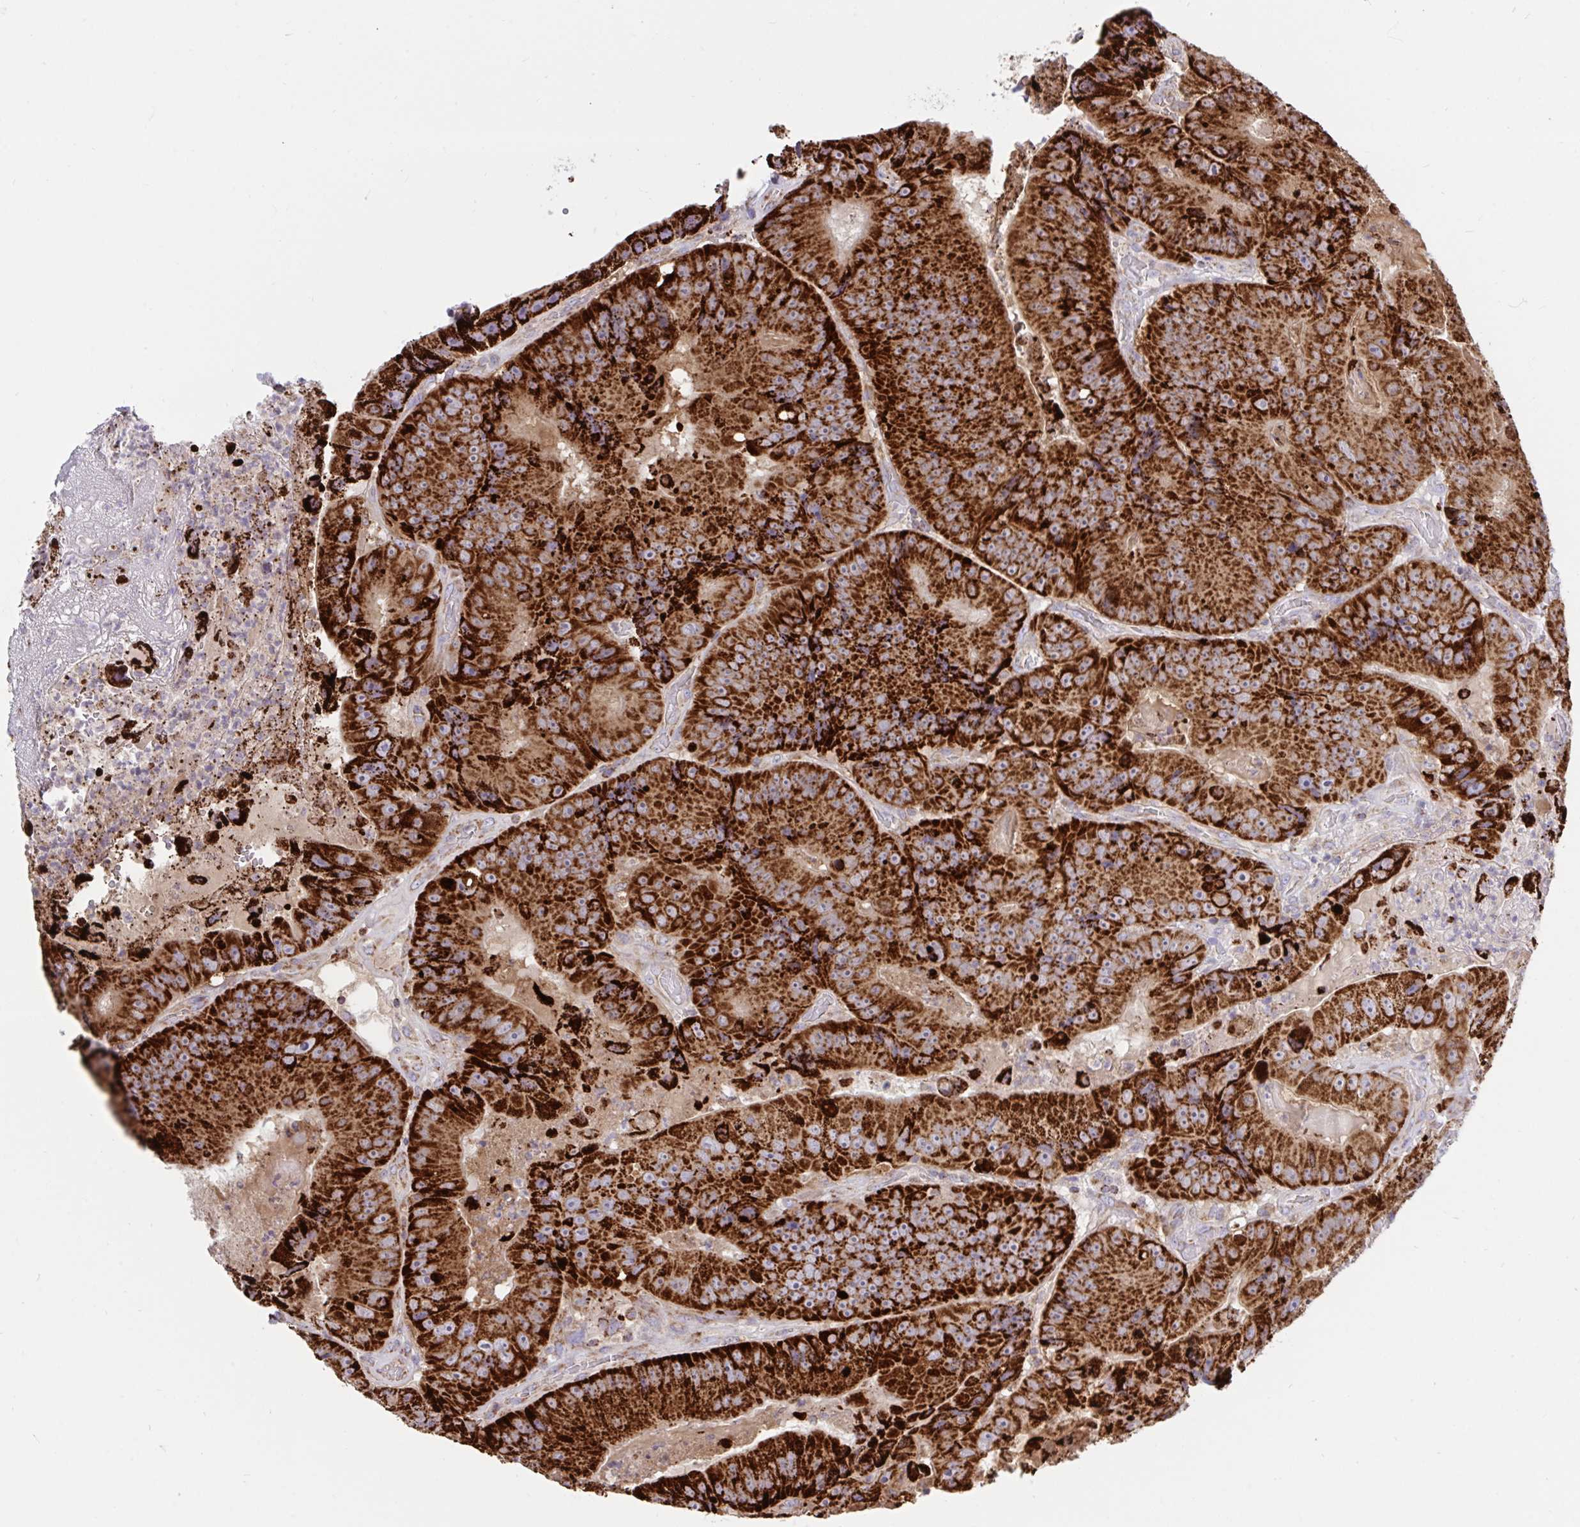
{"staining": {"intensity": "strong", "quantity": ">75%", "location": "cytoplasmic/membranous"}, "tissue": "colorectal cancer", "cell_type": "Tumor cells", "image_type": "cancer", "snomed": [{"axis": "morphology", "description": "Adenocarcinoma, NOS"}, {"axis": "topography", "description": "Colon"}], "caption": "Immunohistochemistry micrograph of neoplastic tissue: human colorectal adenocarcinoma stained using IHC reveals high levels of strong protein expression localized specifically in the cytoplasmic/membranous of tumor cells, appearing as a cytoplasmic/membranous brown color.", "gene": "HSPE1", "patient": {"sex": "female", "age": 86}}